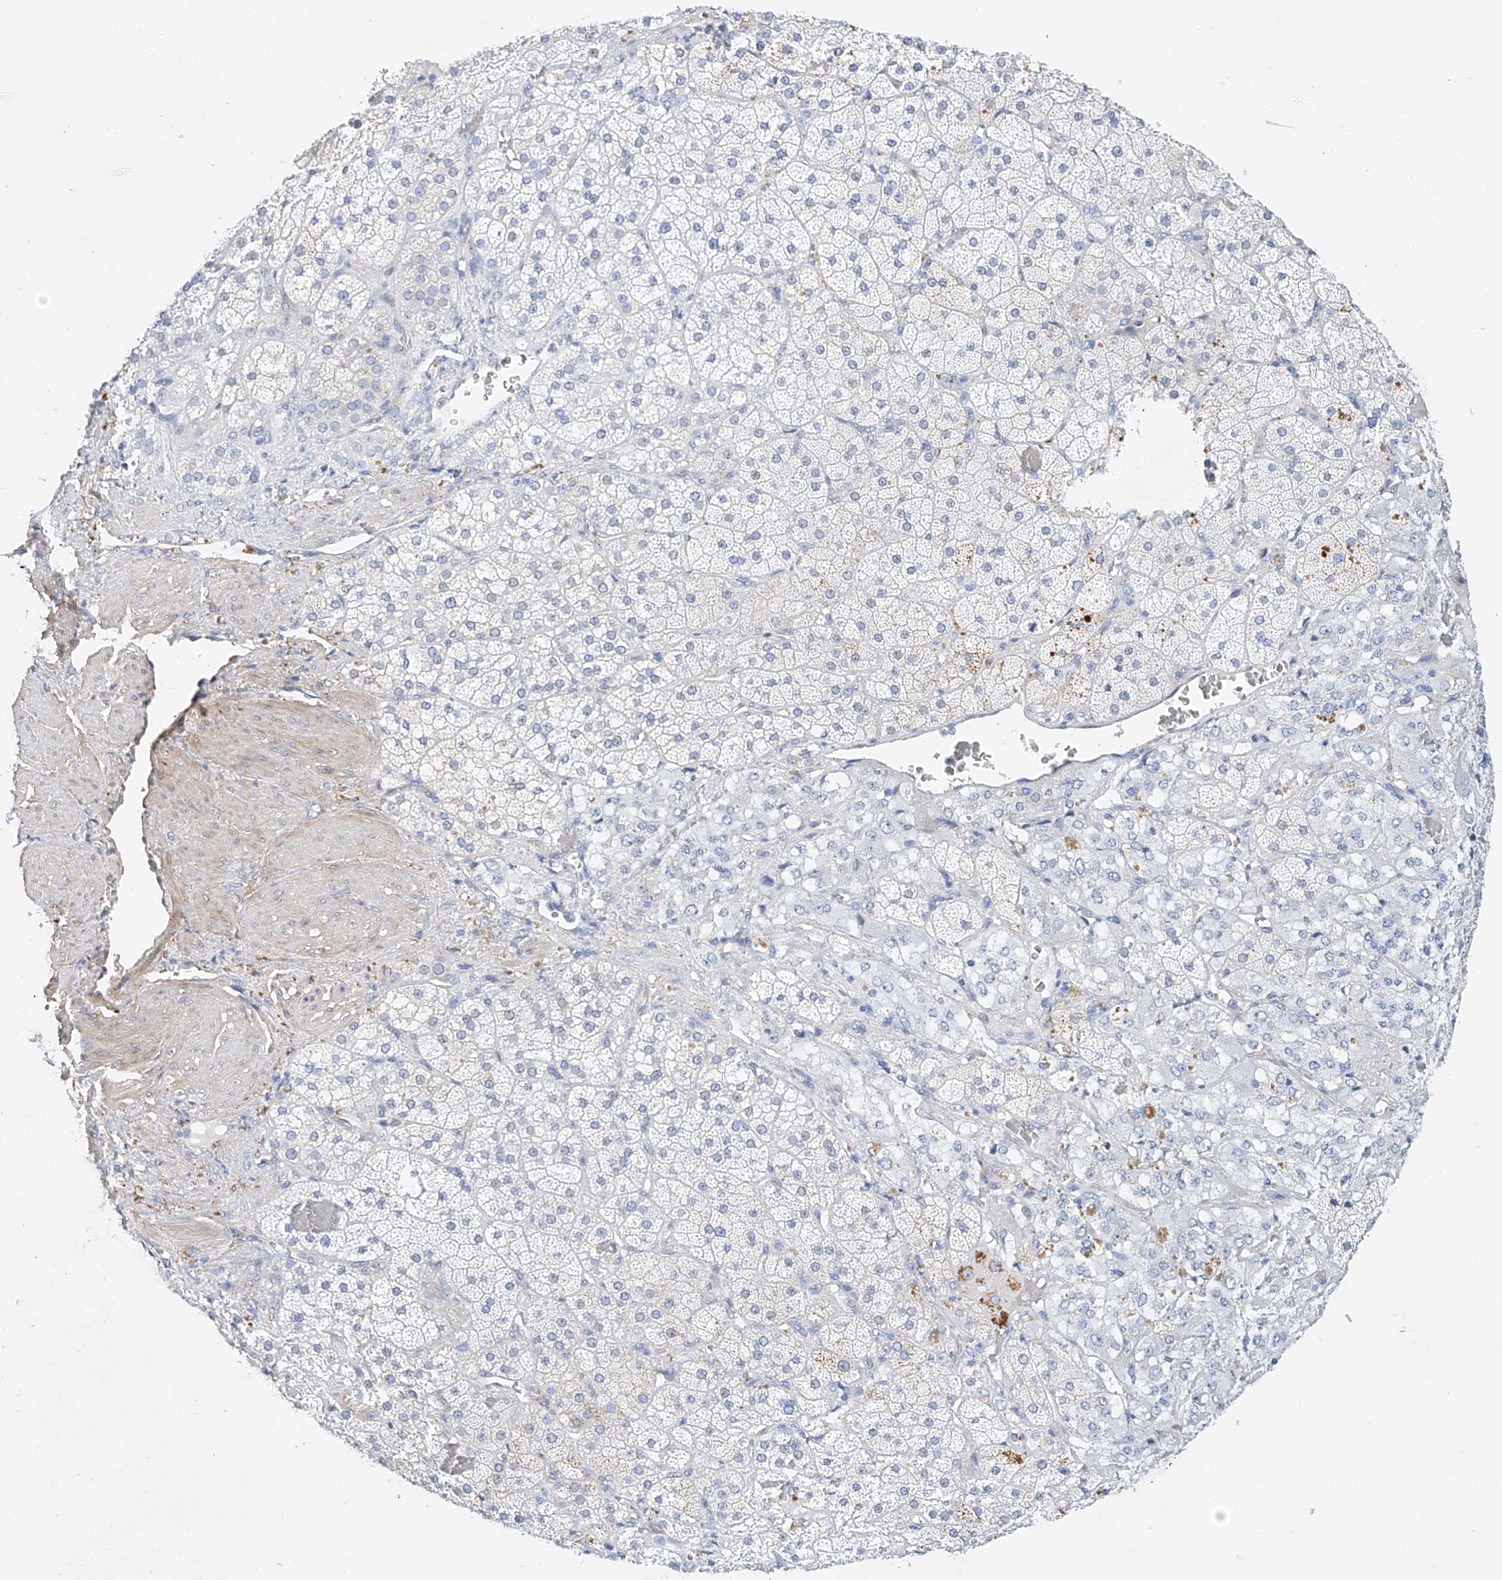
{"staining": {"intensity": "negative", "quantity": "none", "location": "none"}, "tissue": "adrenal gland", "cell_type": "Glandular cells", "image_type": "normal", "snomed": [{"axis": "morphology", "description": "Normal tissue, NOS"}, {"axis": "topography", "description": "Adrenal gland"}], "caption": "Glandular cells show no significant protein staining in benign adrenal gland. (DAB (3,3'-diaminobenzidine) immunohistochemistry visualized using brightfield microscopy, high magnification).", "gene": "SBSPON", "patient": {"sex": "male", "age": 57}}